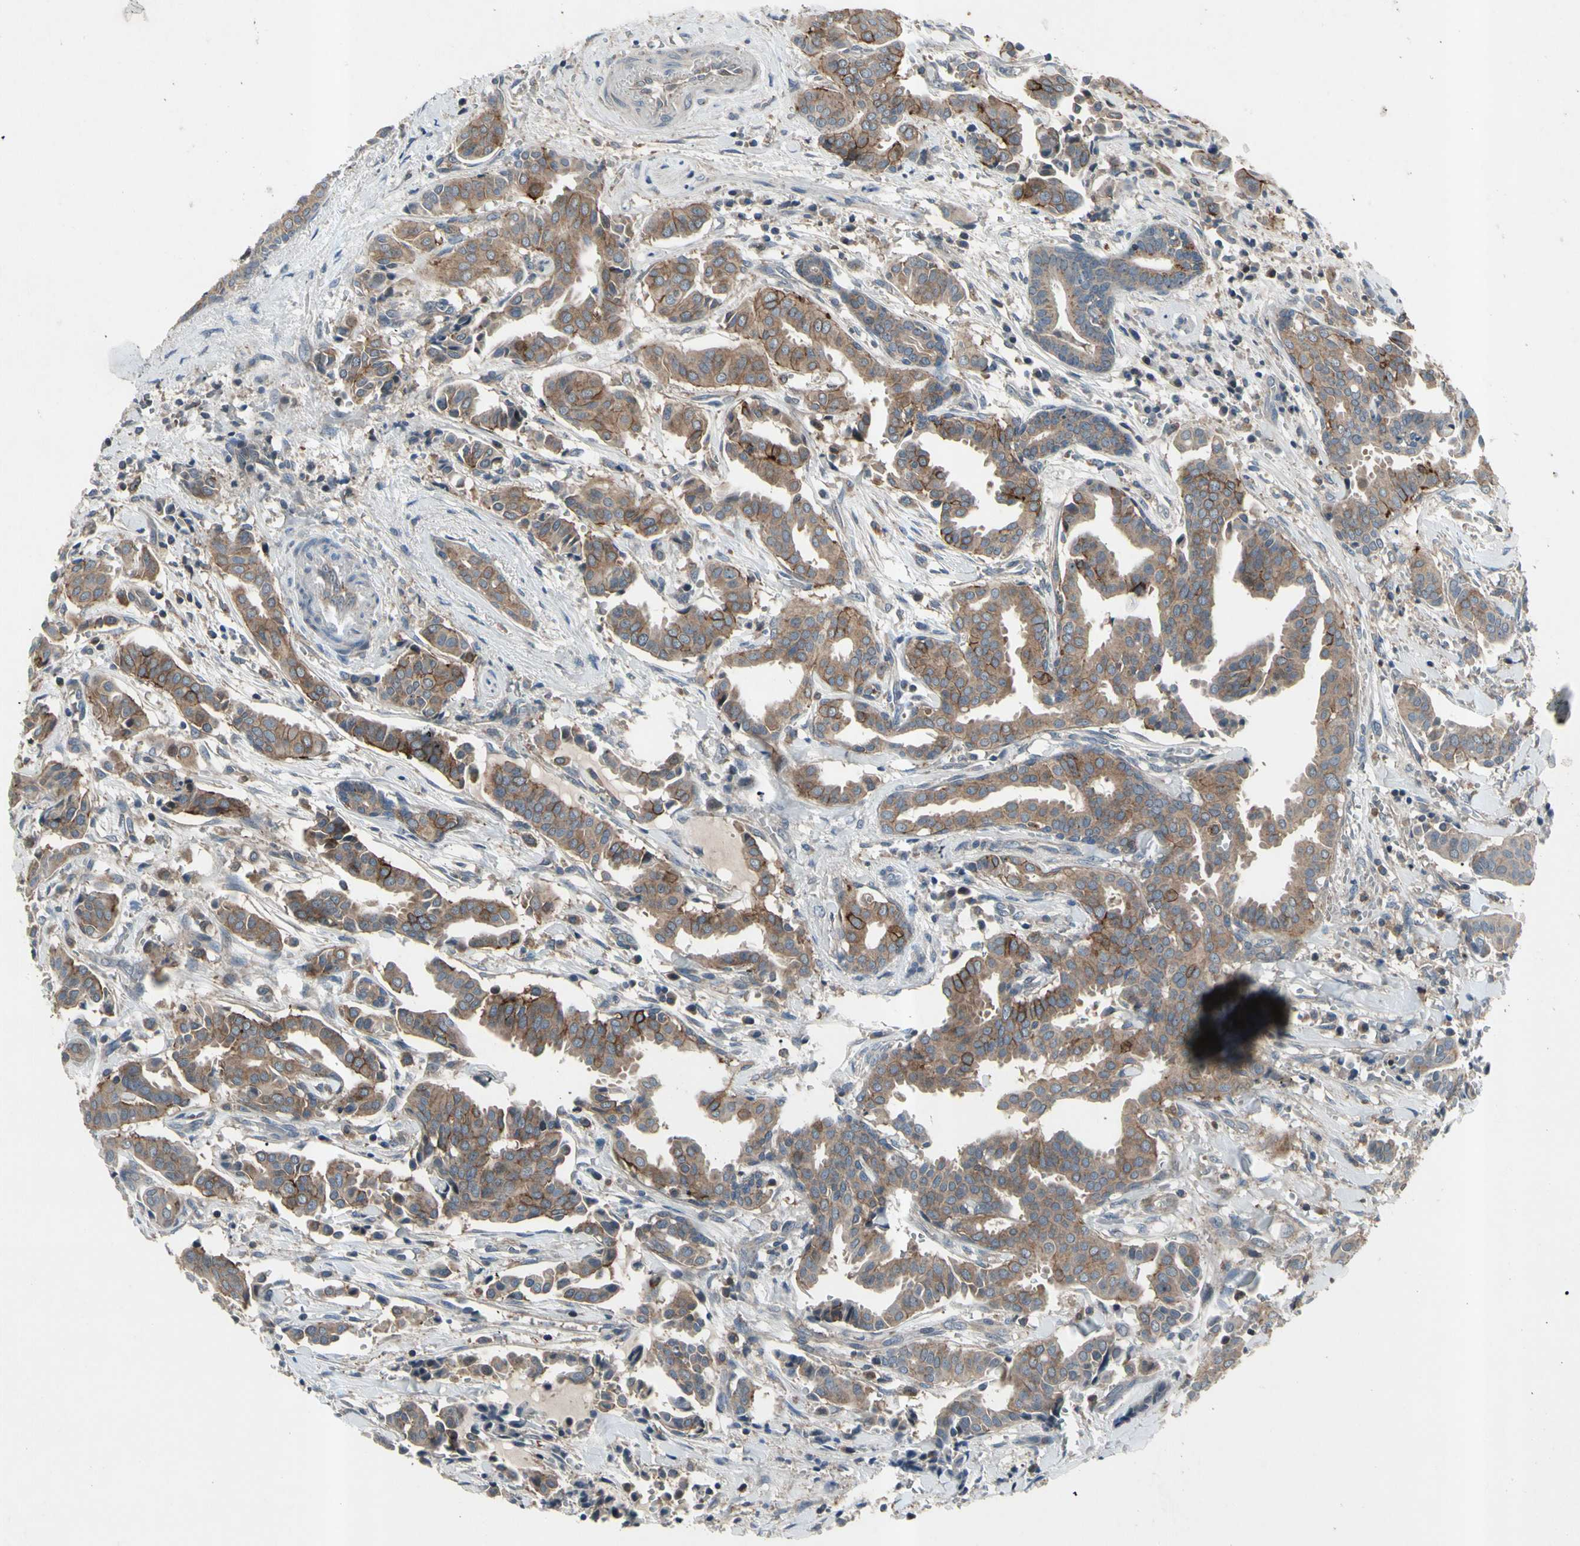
{"staining": {"intensity": "moderate", "quantity": ">75%", "location": "cytoplasmic/membranous"}, "tissue": "head and neck cancer", "cell_type": "Tumor cells", "image_type": "cancer", "snomed": [{"axis": "morphology", "description": "Adenocarcinoma, NOS"}, {"axis": "topography", "description": "Salivary gland"}, {"axis": "topography", "description": "Head-Neck"}], "caption": "Head and neck adenocarcinoma was stained to show a protein in brown. There is medium levels of moderate cytoplasmic/membranous positivity in approximately >75% of tumor cells.", "gene": "NMI", "patient": {"sex": "female", "age": 59}}